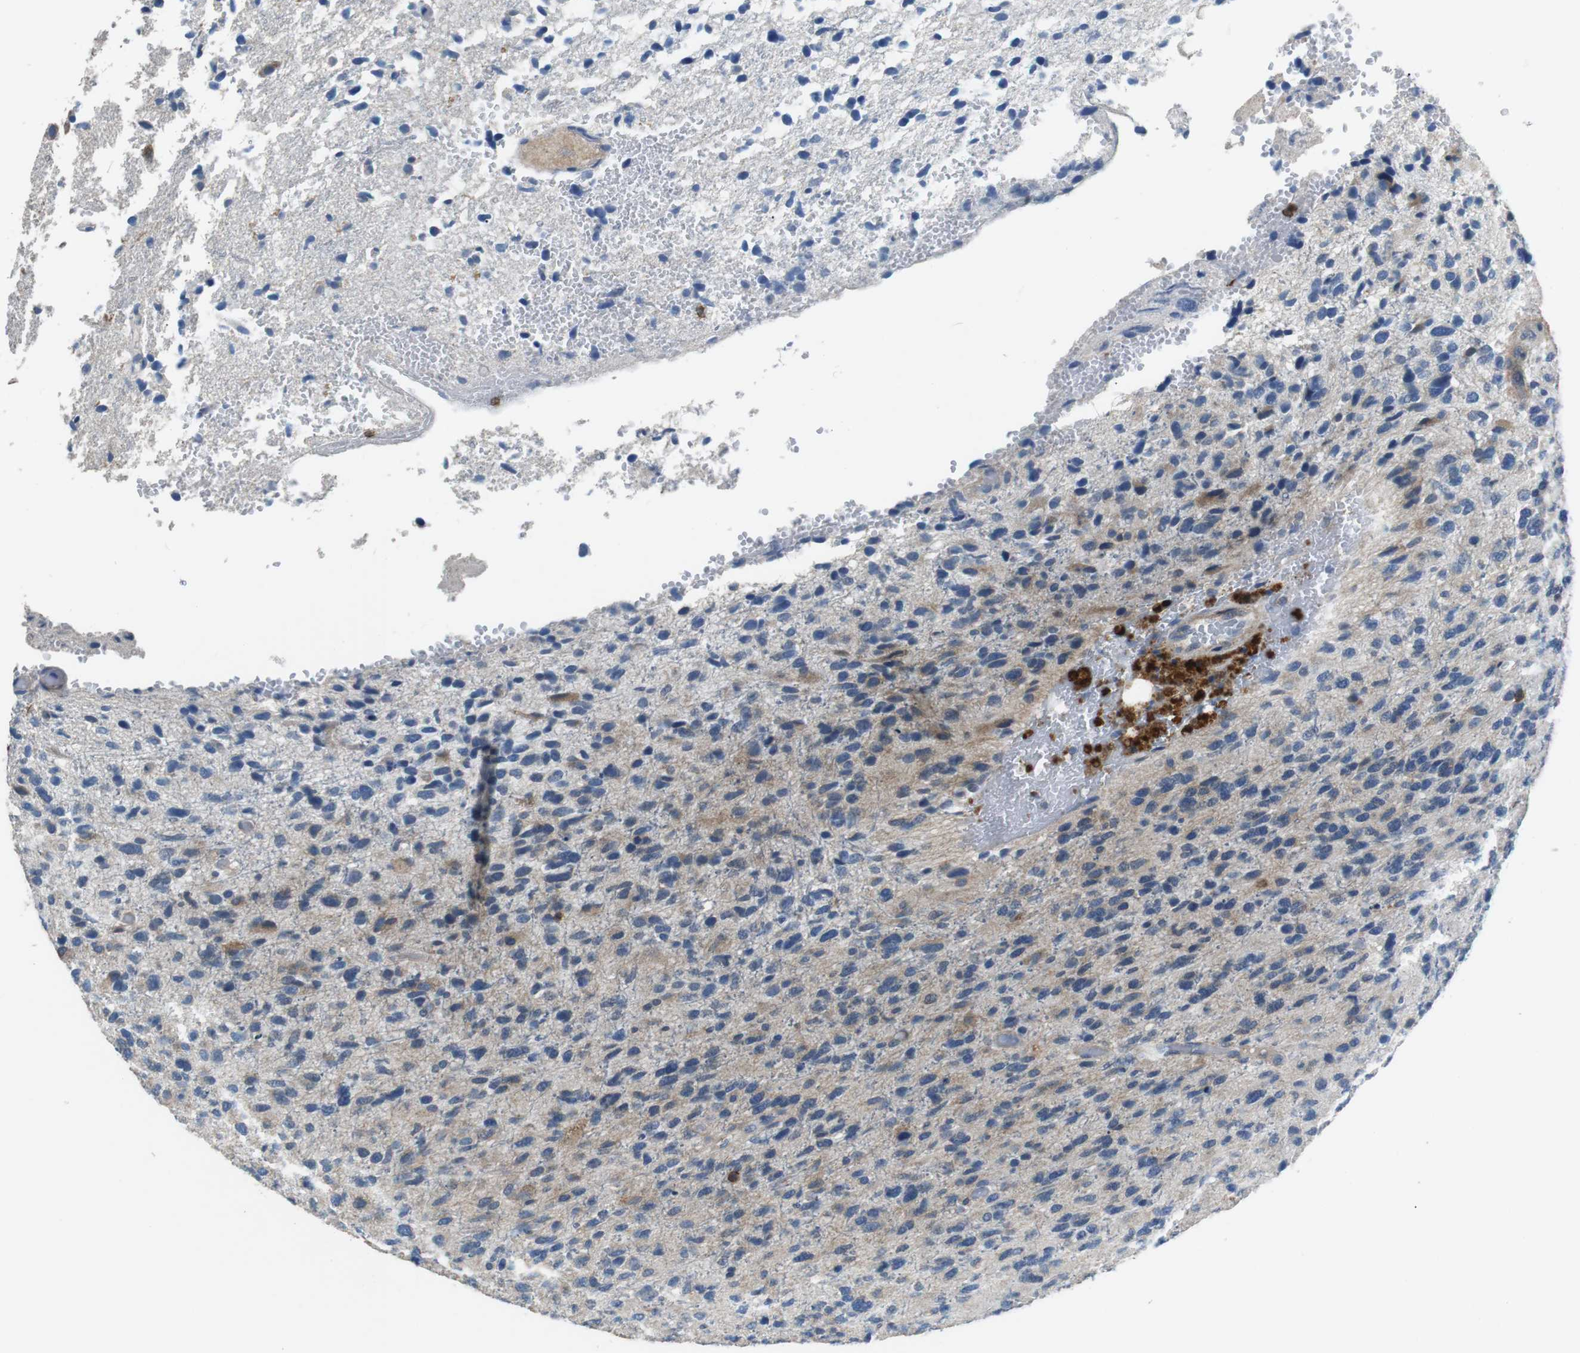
{"staining": {"intensity": "weak", "quantity": "<25%", "location": "cytoplasmic/membranous"}, "tissue": "glioma", "cell_type": "Tumor cells", "image_type": "cancer", "snomed": [{"axis": "morphology", "description": "Glioma, malignant, High grade"}, {"axis": "topography", "description": "Brain"}], "caption": "A high-resolution image shows immunohistochemistry (IHC) staining of glioma, which shows no significant staining in tumor cells. (Stains: DAB immunohistochemistry with hematoxylin counter stain, Microscopy: brightfield microscopy at high magnification).", "gene": "CD6", "patient": {"sex": "female", "age": 58}}